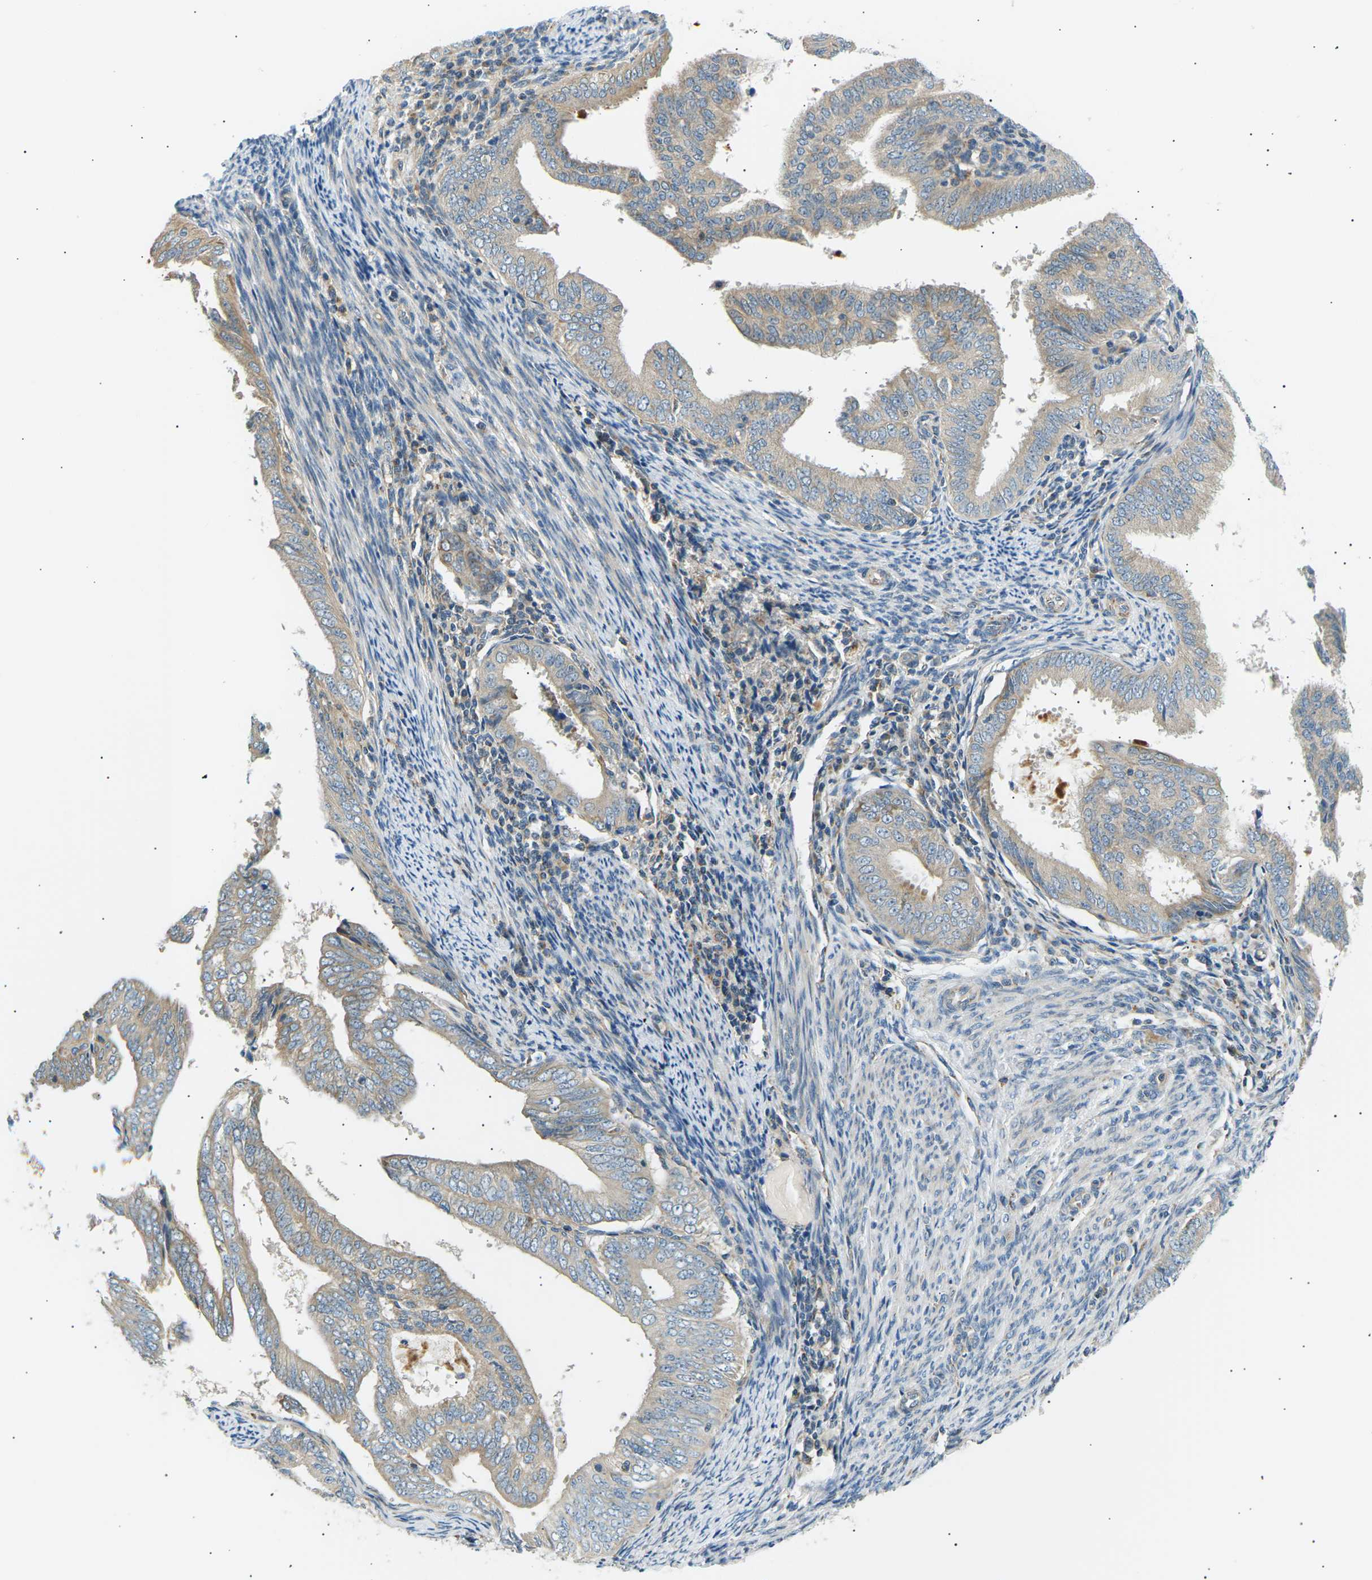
{"staining": {"intensity": "weak", "quantity": "<25%", "location": "cytoplasmic/membranous"}, "tissue": "endometrial cancer", "cell_type": "Tumor cells", "image_type": "cancer", "snomed": [{"axis": "morphology", "description": "Adenocarcinoma, NOS"}, {"axis": "topography", "description": "Endometrium"}], "caption": "Protein analysis of endometrial cancer exhibits no significant staining in tumor cells.", "gene": "TBC1D8", "patient": {"sex": "female", "age": 58}}